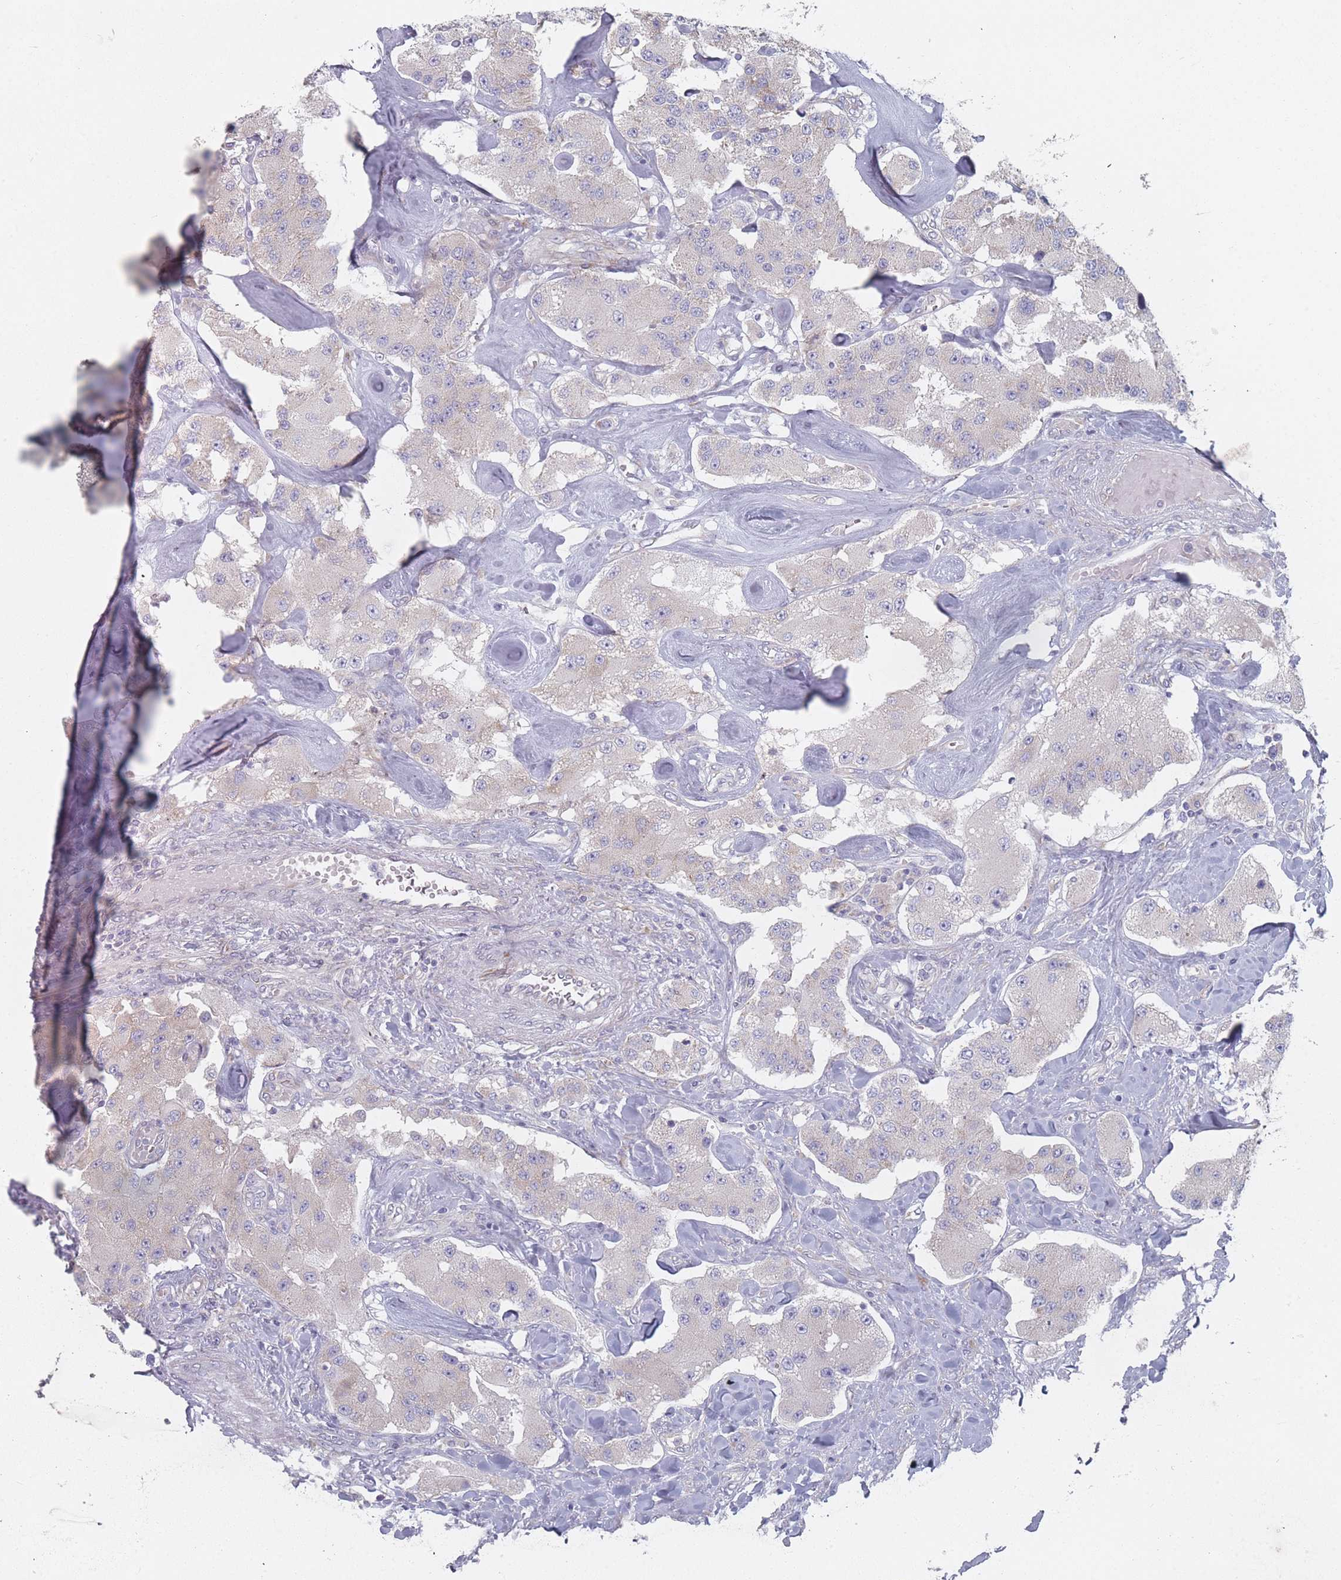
{"staining": {"intensity": "weak", "quantity": "<25%", "location": "cytoplasmic/membranous"}, "tissue": "carcinoid", "cell_type": "Tumor cells", "image_type": "cancer", "snomed": [{"axis": "morphology", "description": "Carcinoid, malignant, NOS"}, {"axis": "topography", "description": "Pancreas"}], "caption": "DAB (3,3'-diaminobenzidine) immunohistochemical staining of human carcinoid (malignant) shows no significant staining in tumor cells. (Stains: DAB (3,3'-diaminobenzidine) IHC with hematoxylin counter stain, Microscopy: brightfield microscopy at high magnification).", "gene": "CACNG5", "patient": {"sex": "male", "age": 41}}